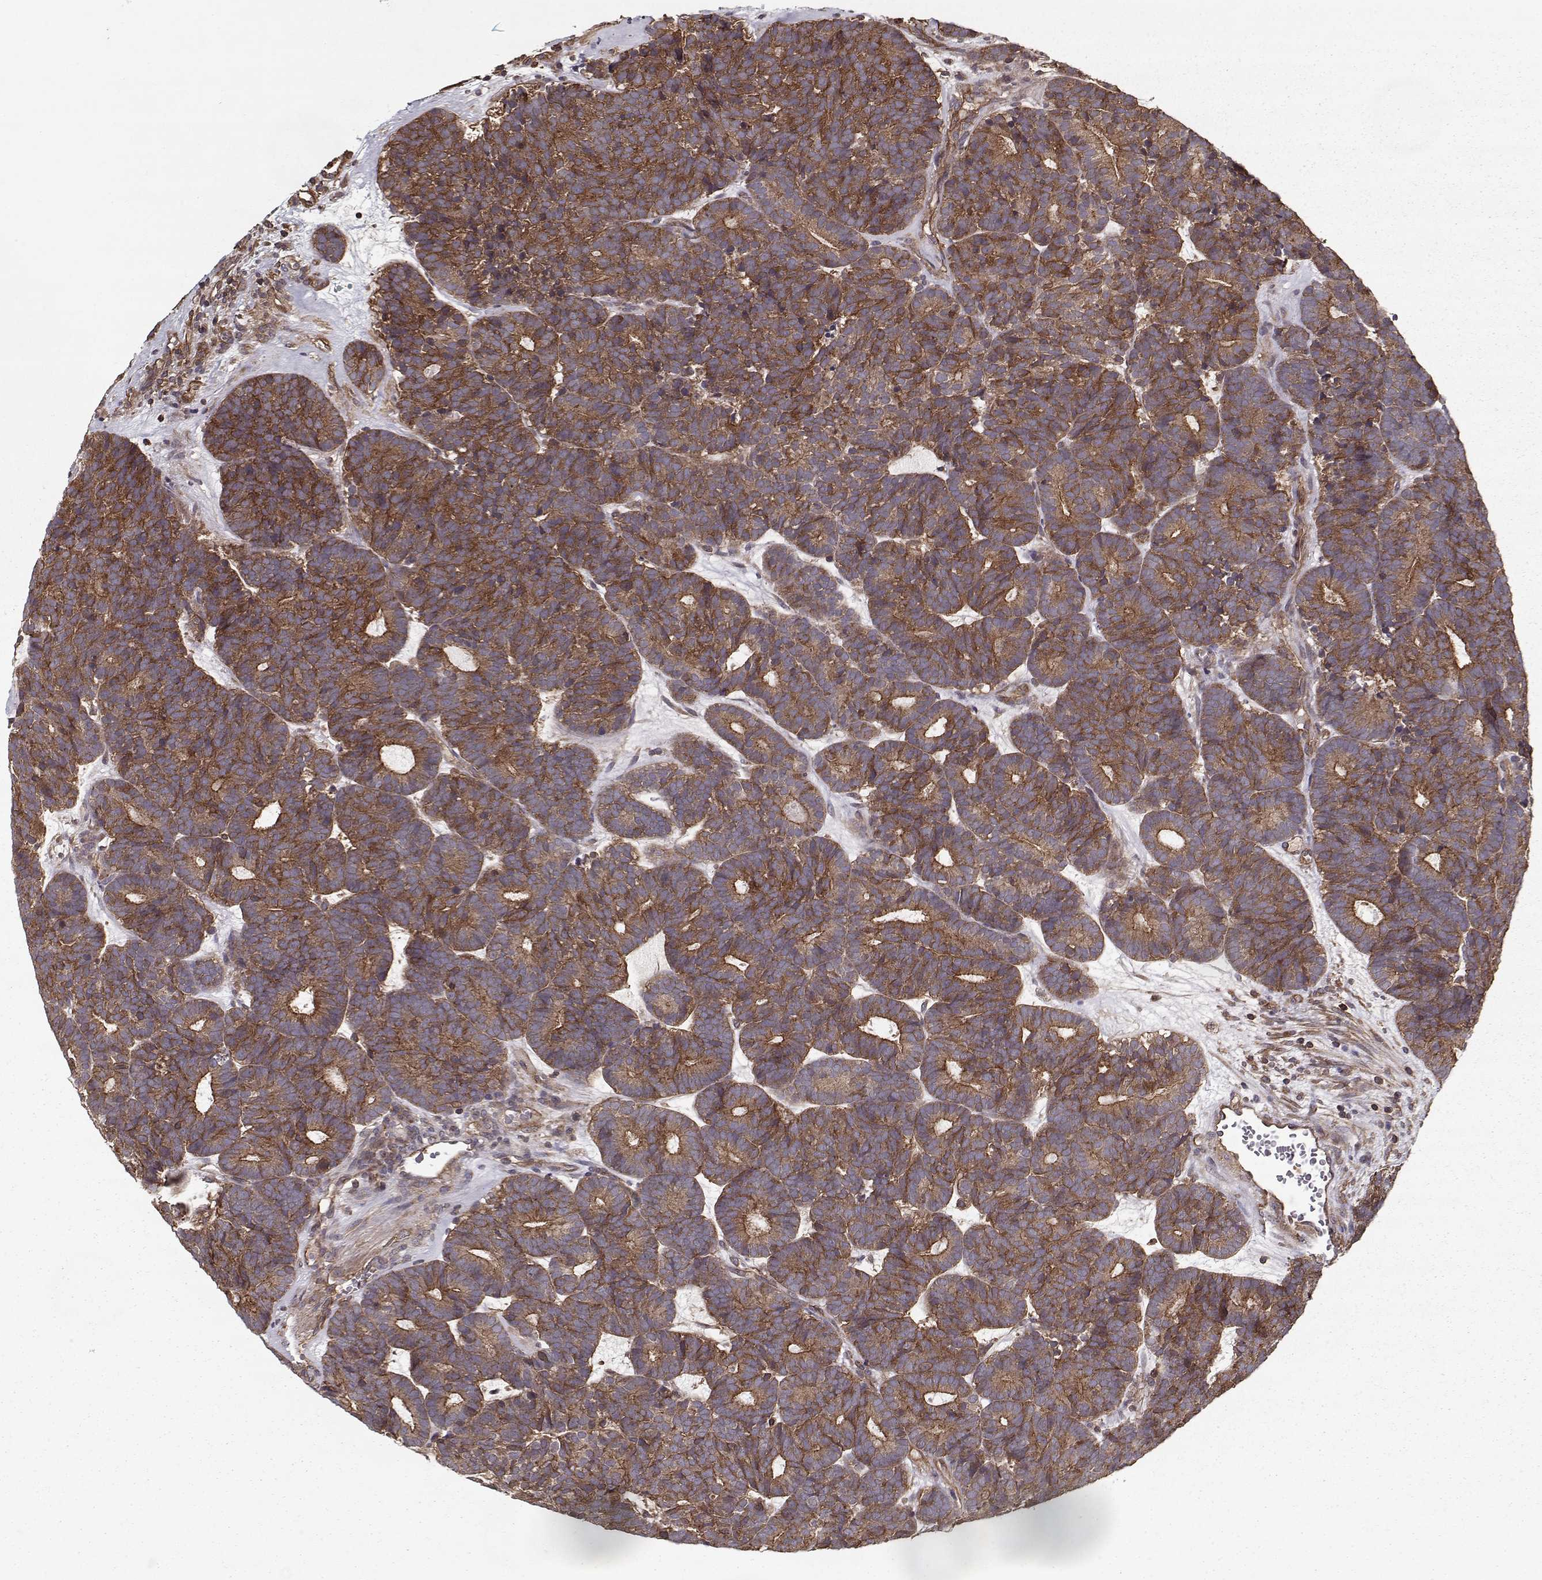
{"staining": {"intensity": "strong", "quantity": ">75%", "location": "cytoplasmic/membranous"}, "tissue": "head and neck cancer", "cell_type": "Tumor cells", "image_type": "cancer", "snomed": [{"axis": "morphology", "description": "Adenocarcinoma, NOS"}, {"axis": "topography", "description": "Head-Neck"}], "caption": "Brown immunohistochemical staining in adenocarcinoma (head and neck) reveals strong cytoplasmic/membranous expression in about >75% of tumor cells.", "gene": "PPP1R12A", "patient": {"sex": "female", "age": 81}}